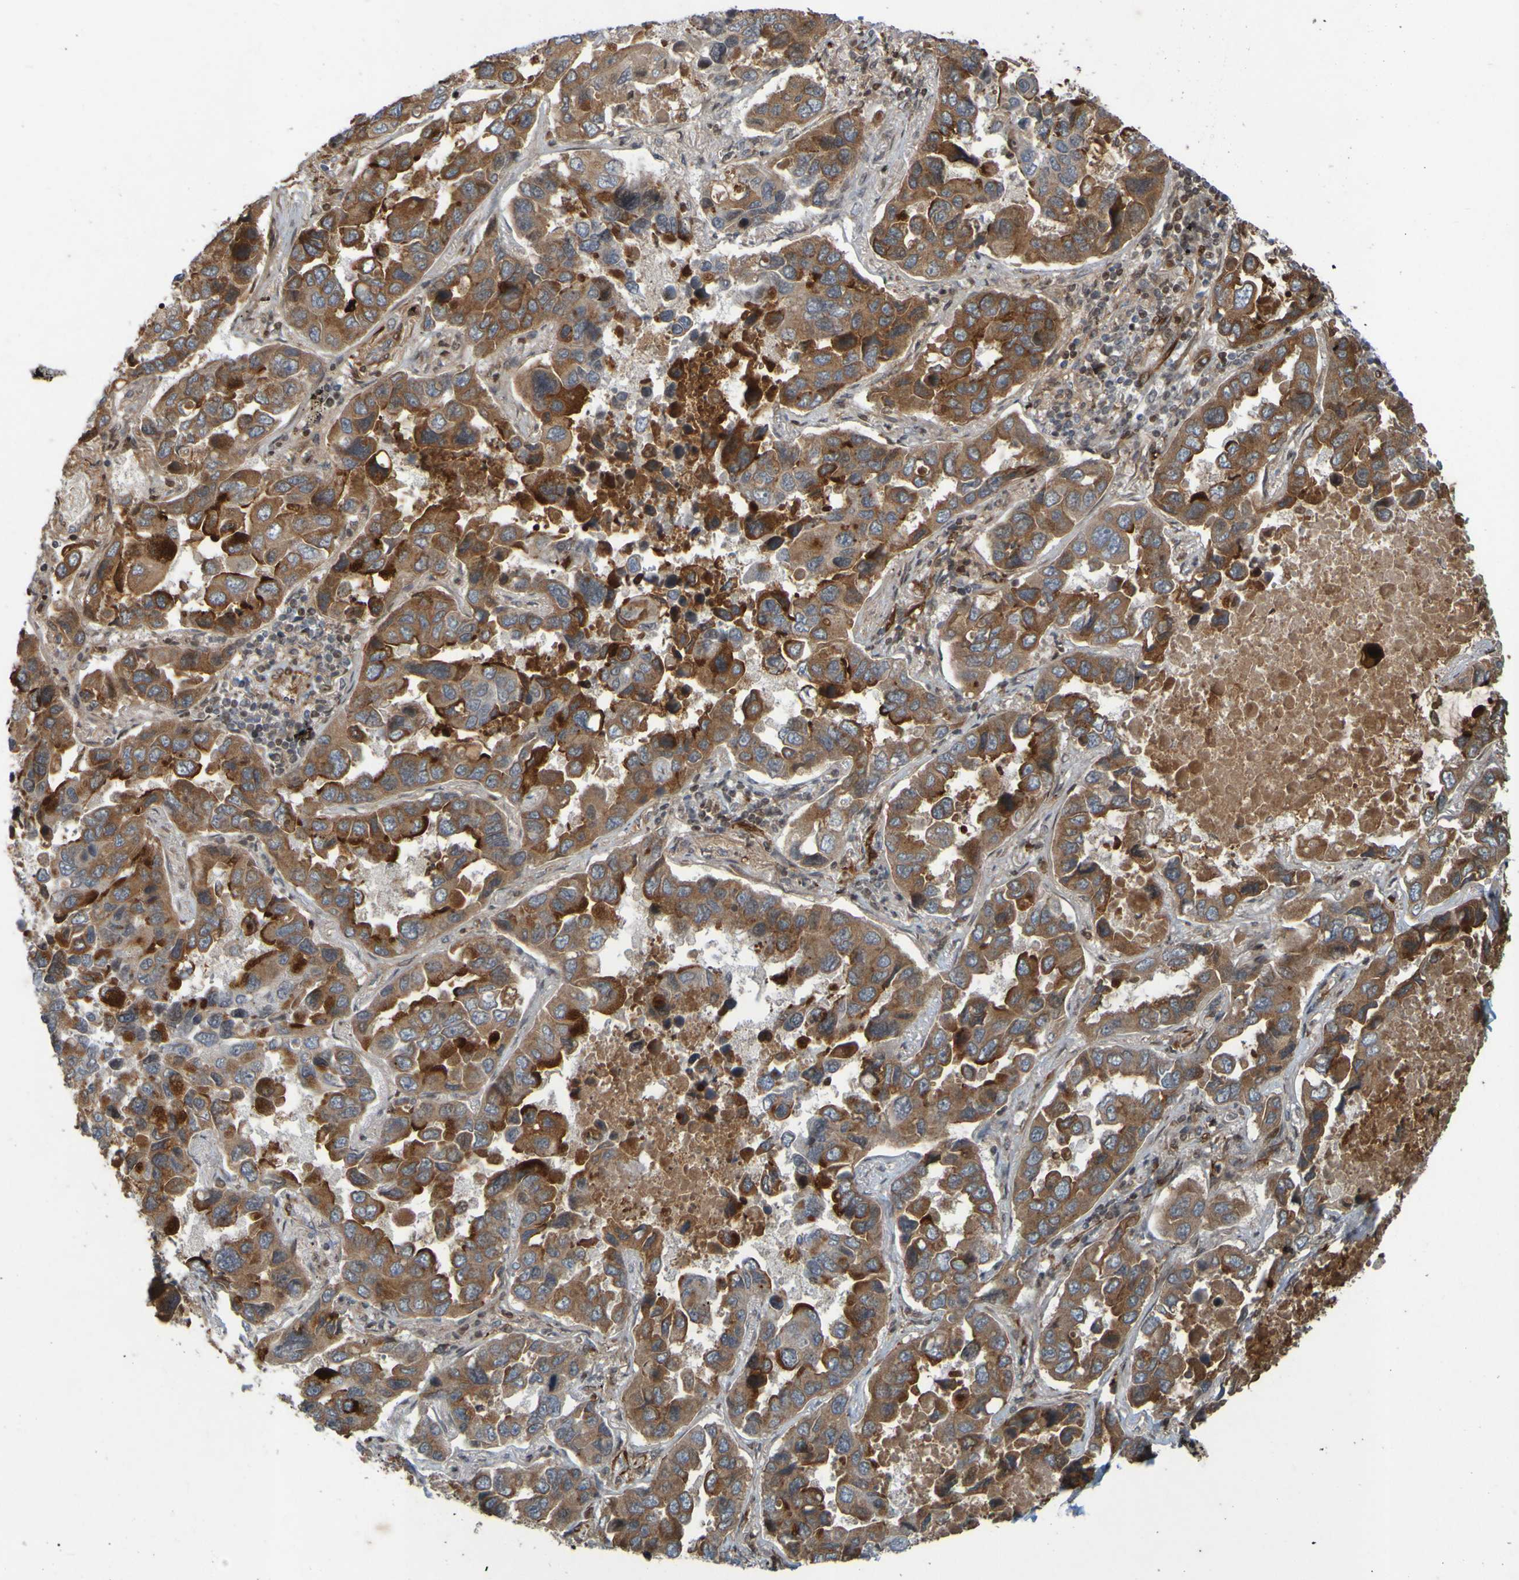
{"staining": {"intensity": "moderate", "quantity": ">75%", "location": "cytoplasmic/membranous"}, "tissue": "lung cancer", "cell_type": "Tumor cells", "image_type": "cancer", "snomed": [{"axis": "morphology", "description": "Adenocarcinoma, NOS"}, {"axis": "topography", "description": "Lung"}], "caption": "Protein staining reveals moderate cytoplasmic/membranous positivity in about >75% of tumor cells in lung adenocarcinoma.", "gene": "GUCY1A1", "patient": {"sex": "male", "age": 64}}